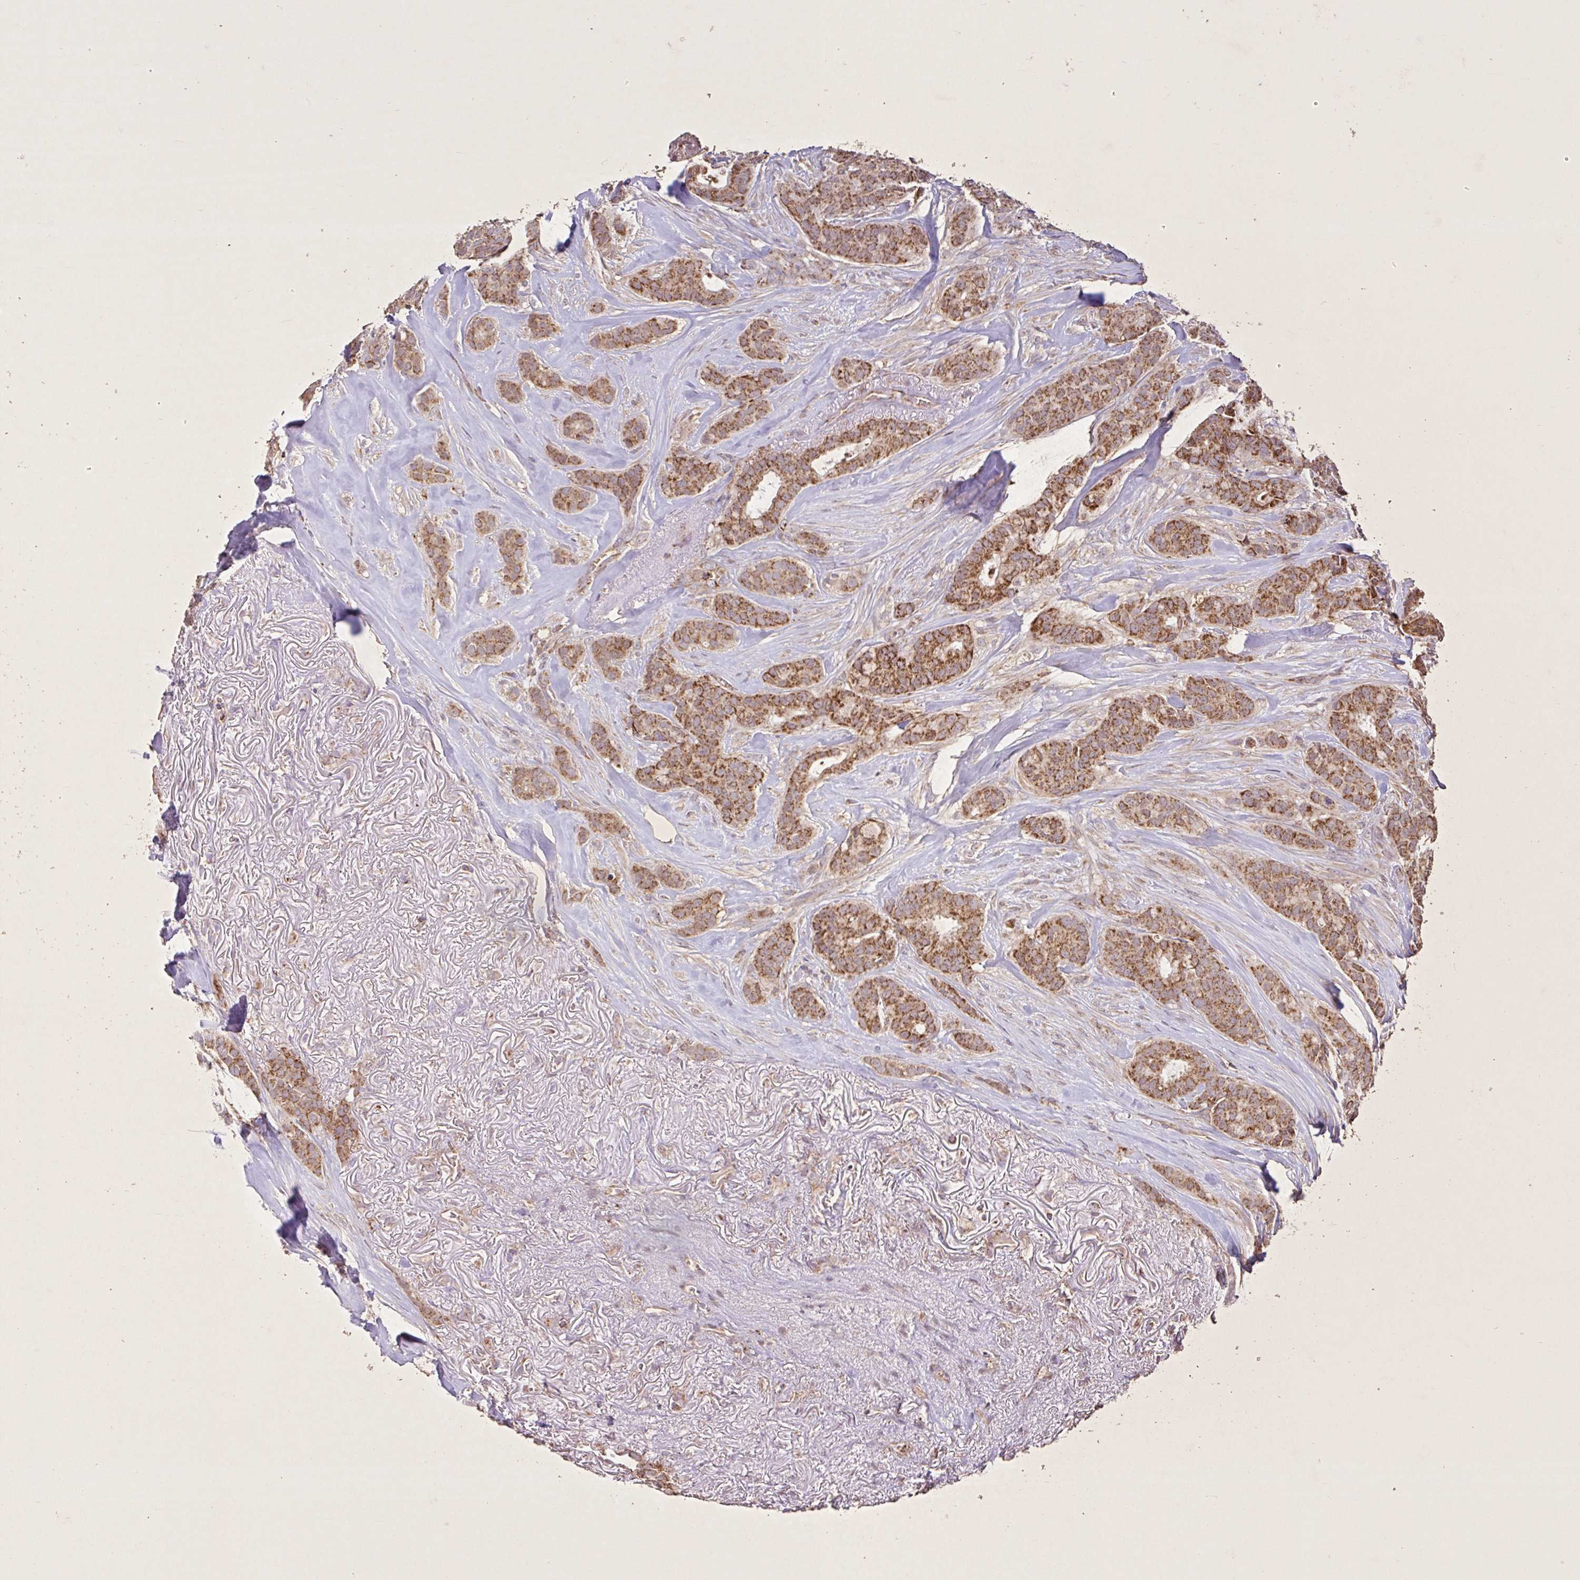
{"staining": {"intensity": "moderate", "quantity": ">75%", "location": "cytoplasmic/membranous"}, "tissue": "breast cancer", "cell_type": "Tumor cells", "image_type": "cancer", "snomed": [{"axis": "morphology", "description": "Duct carcinoma"}, {"axis": "topography", "description": "Breast"}], "caption": "Protein analysis of breast intraductal carcinoma tissue exhibits moderate cytoplasmic/membranous positivity in approximately >75% of tumor cells.", "gene": "AGK", "patient": {"sex": "female", "age": 84}}